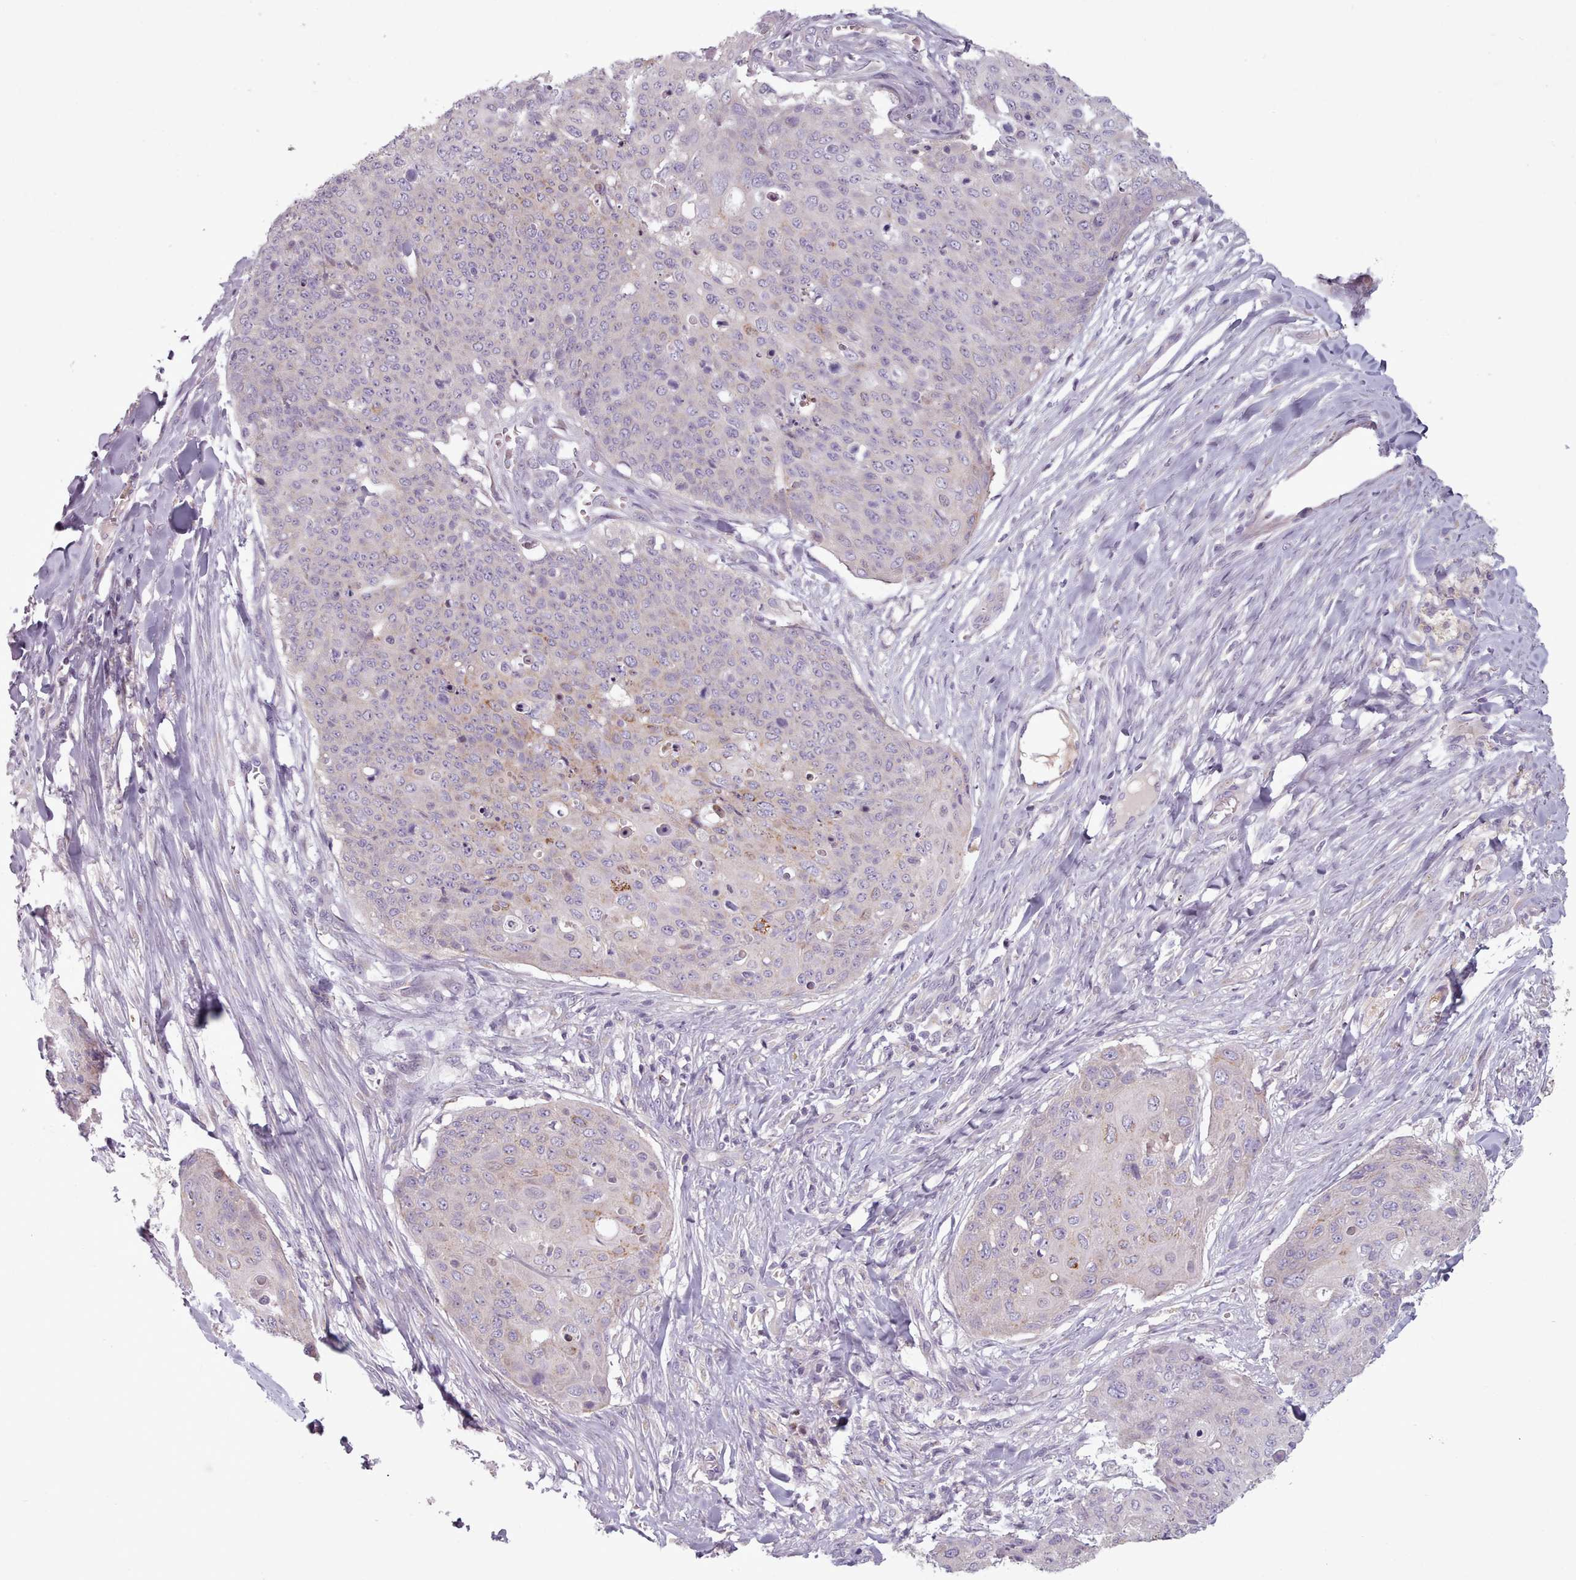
{"staining": {"intensity": "negative", "quantity": "none", "location": "none"}, "tissue": "skin cancer", "cell_type": "Tumor cells", "image_type": "cancer", "snomed": [{"axis": "morphology", "description": "Squamous cell carcinoma, NOS"}, {"axis": "topography", "description": "Skin"}, {"axis": "topography", "description": "Vulva"}], "caption": "Tumor cells are negative for brown protein staining in squamous cell carcinoma (skin).", "gene": "LAPTM5", "patient": {"sex": "female", "age": 85}}